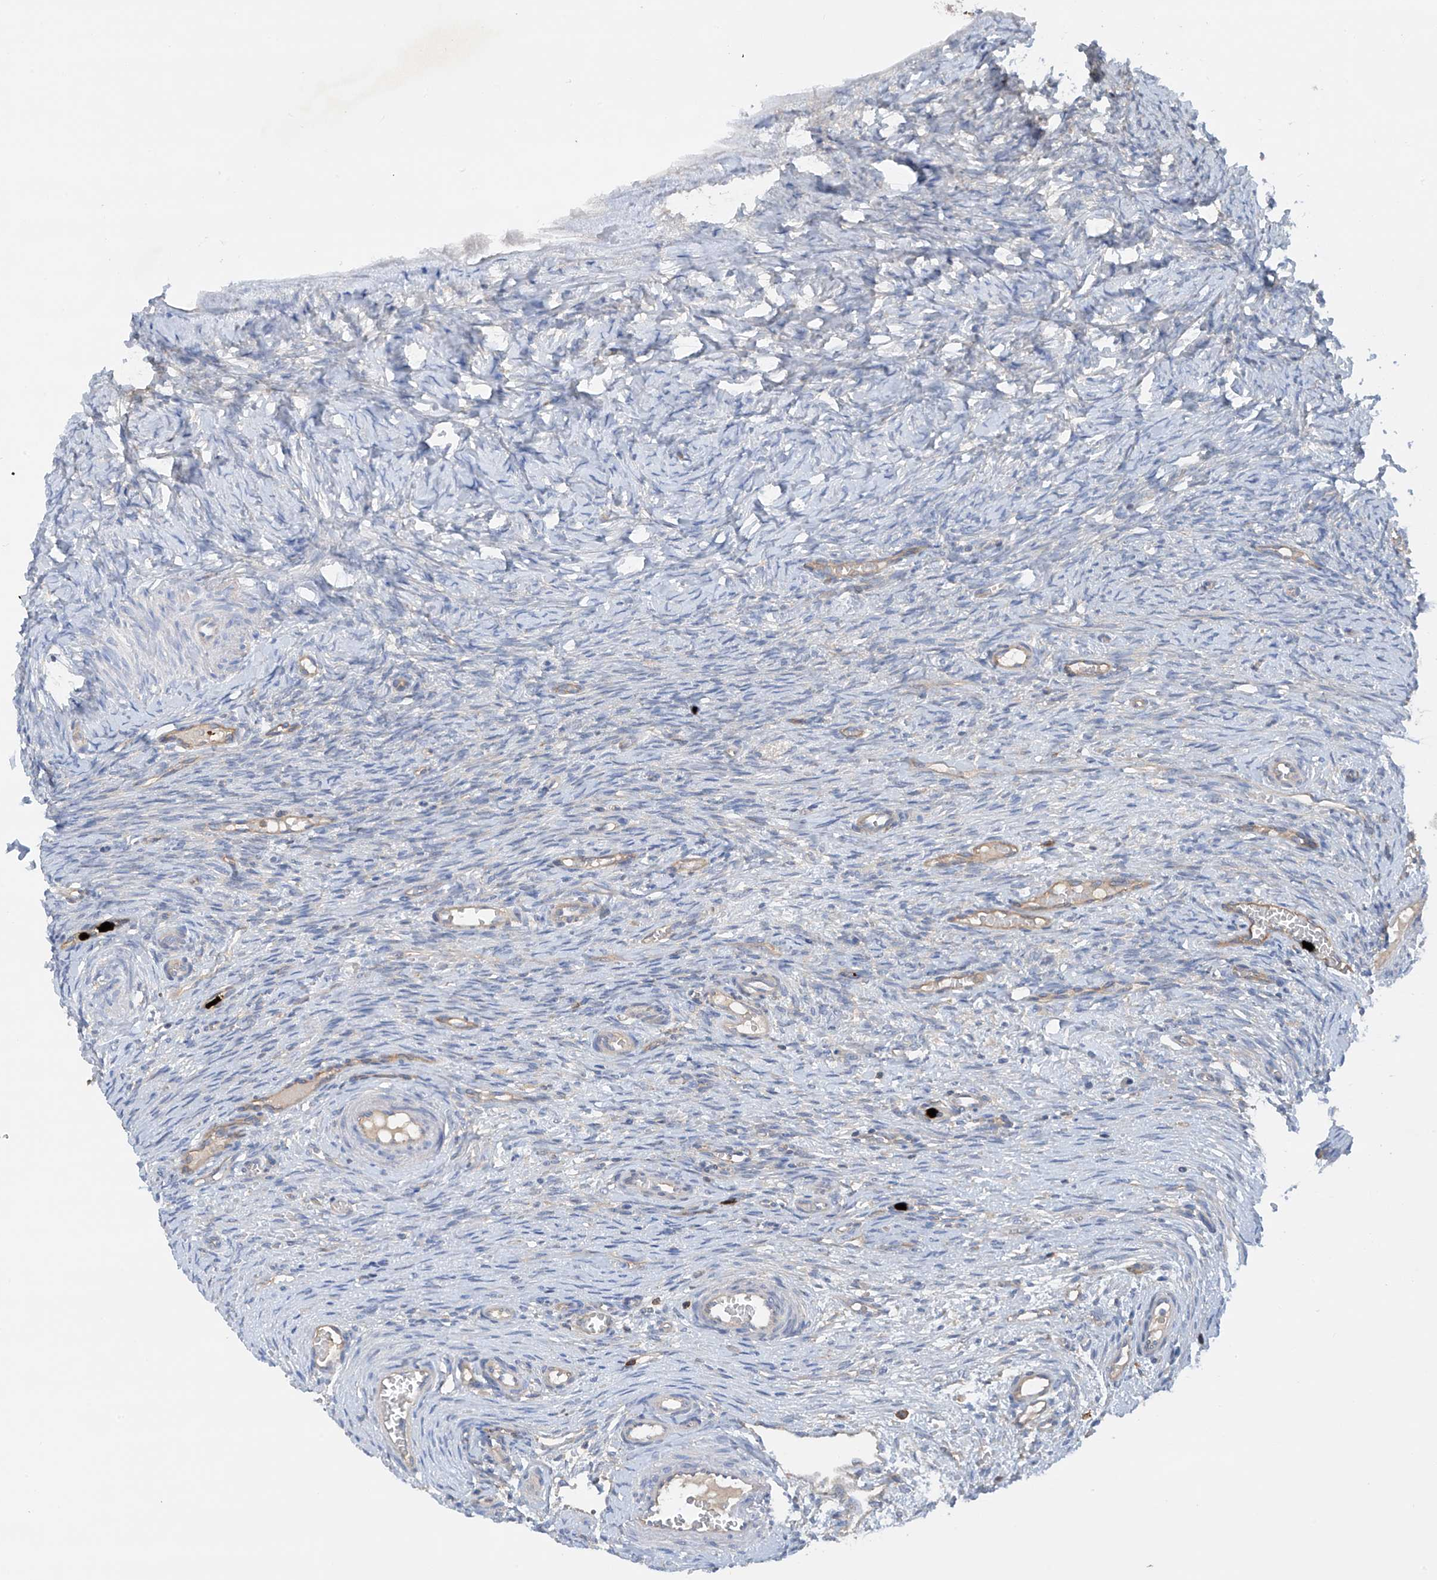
{"staining": {"intensity": "negative", "quantity": "none", "location": "none"}, "tissue": "ovary", "cell_type": "Ovarian stroma cells", "image_type": "normal", "snomed": [{"axis": "morphology", "description": "Adenocarcinoma, NOS"}, {"axis": "topography", "description": "Endometrium"}], "caption": "This is an immunohistochemistry micrograph of benign human ovary. There is no expression in ovarian stroma cells.", "gene": "PHACTR2", "patient": {"sex": "female", "age": 32}}